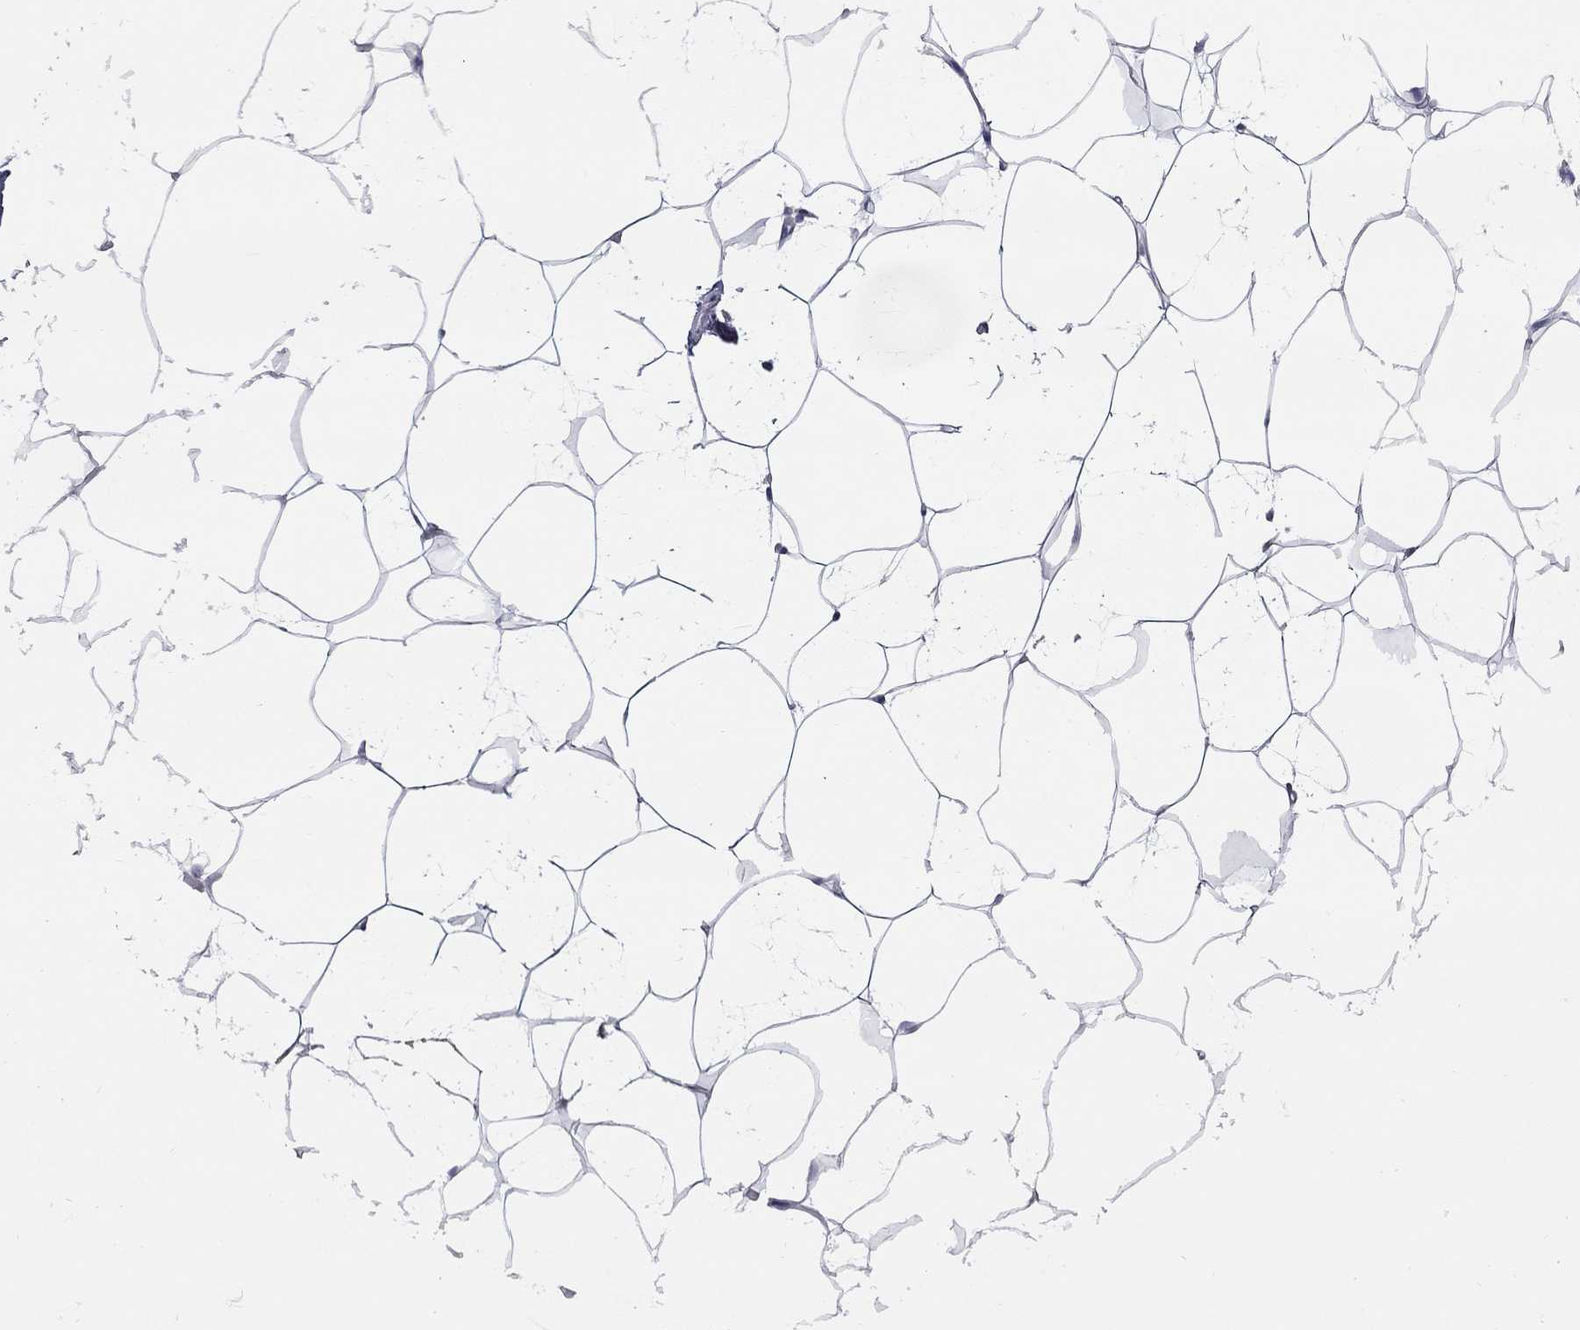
{"staining": {"intensity": "negative", "quantity": "none", "location": "none"}, "tissue": "breast", "cell_type": "Adipocytes", "image_type": "normal", "snomed": [{"axis": "morphology", "description": "Normal tissue, NOS"}, {"axis": "topography", "description": "Breast"}], "caption": "Normal breast was stained to show a protein in brown. There is no significant positivity in adipocytes. Brightfield microscopy of immunohistochemistry stained with DAB (brown) and hematoxylin (blue), captured at high magnification.", "gene": "SHOC2", "patient": {"sex": "female", "age": 32}}